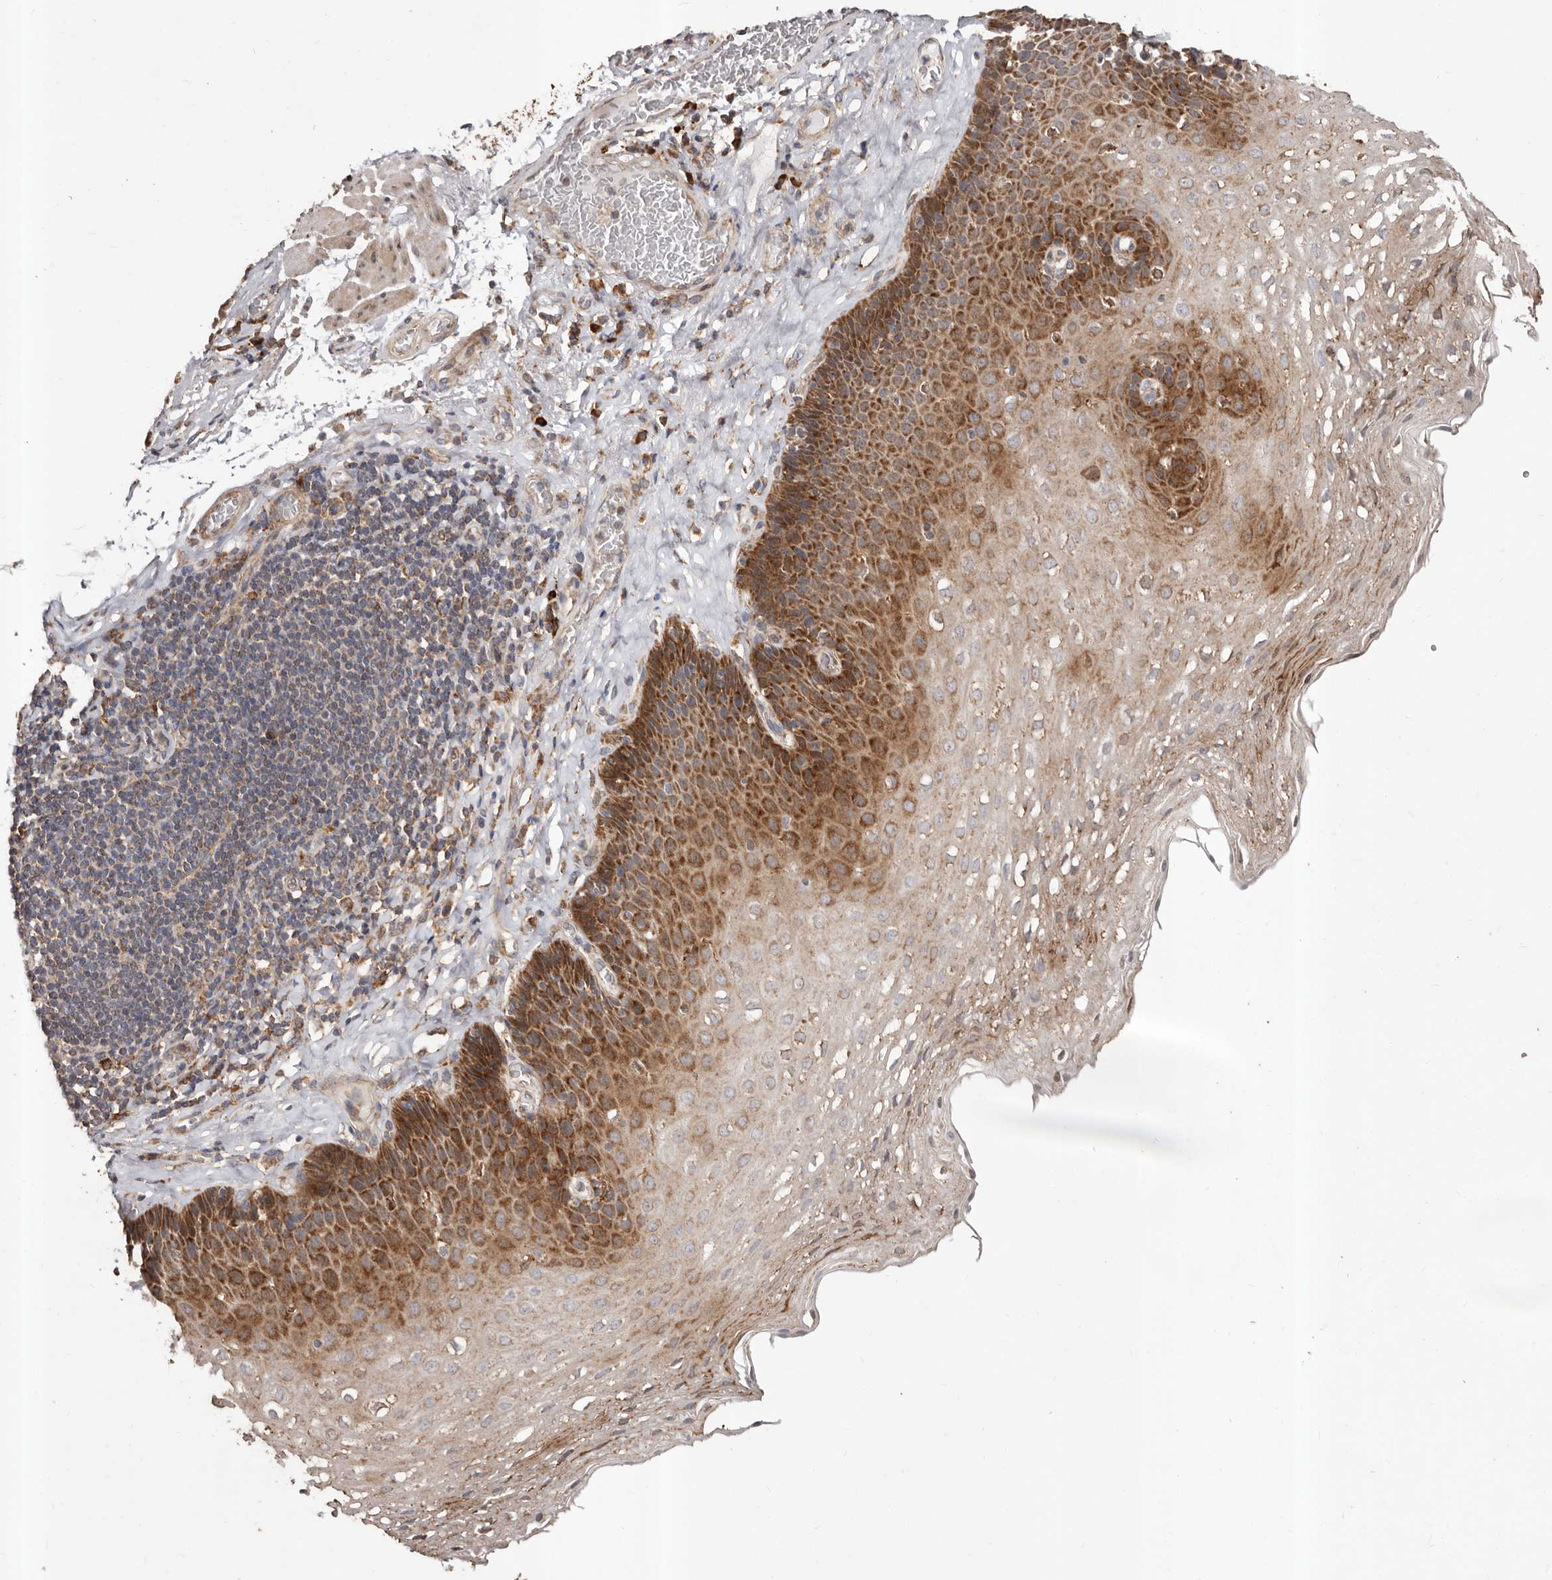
{"staining": {"intensity": "strong", "quantity": "25%-75%", "location": "cytoplasmic/membranous"}, "tissue": "esophagus", "cell_type": "Squamous epithelial cells", "image_type": "normal", "snomed": [{"axis": "morphology", "description": "Normal tissue, NOS"}, {"axis": "topography", "description": "Esophagus"}], "caption": "Squamous epithelial cells show strong cytoplasmic/membranous staining in about 25%-75% of cells in unremarkable esophagus. (Brightfield microscopy of DAB IHC at high magnification).", "gene": "STEAP2", "patient": {"sex": "female", "age": 66}}